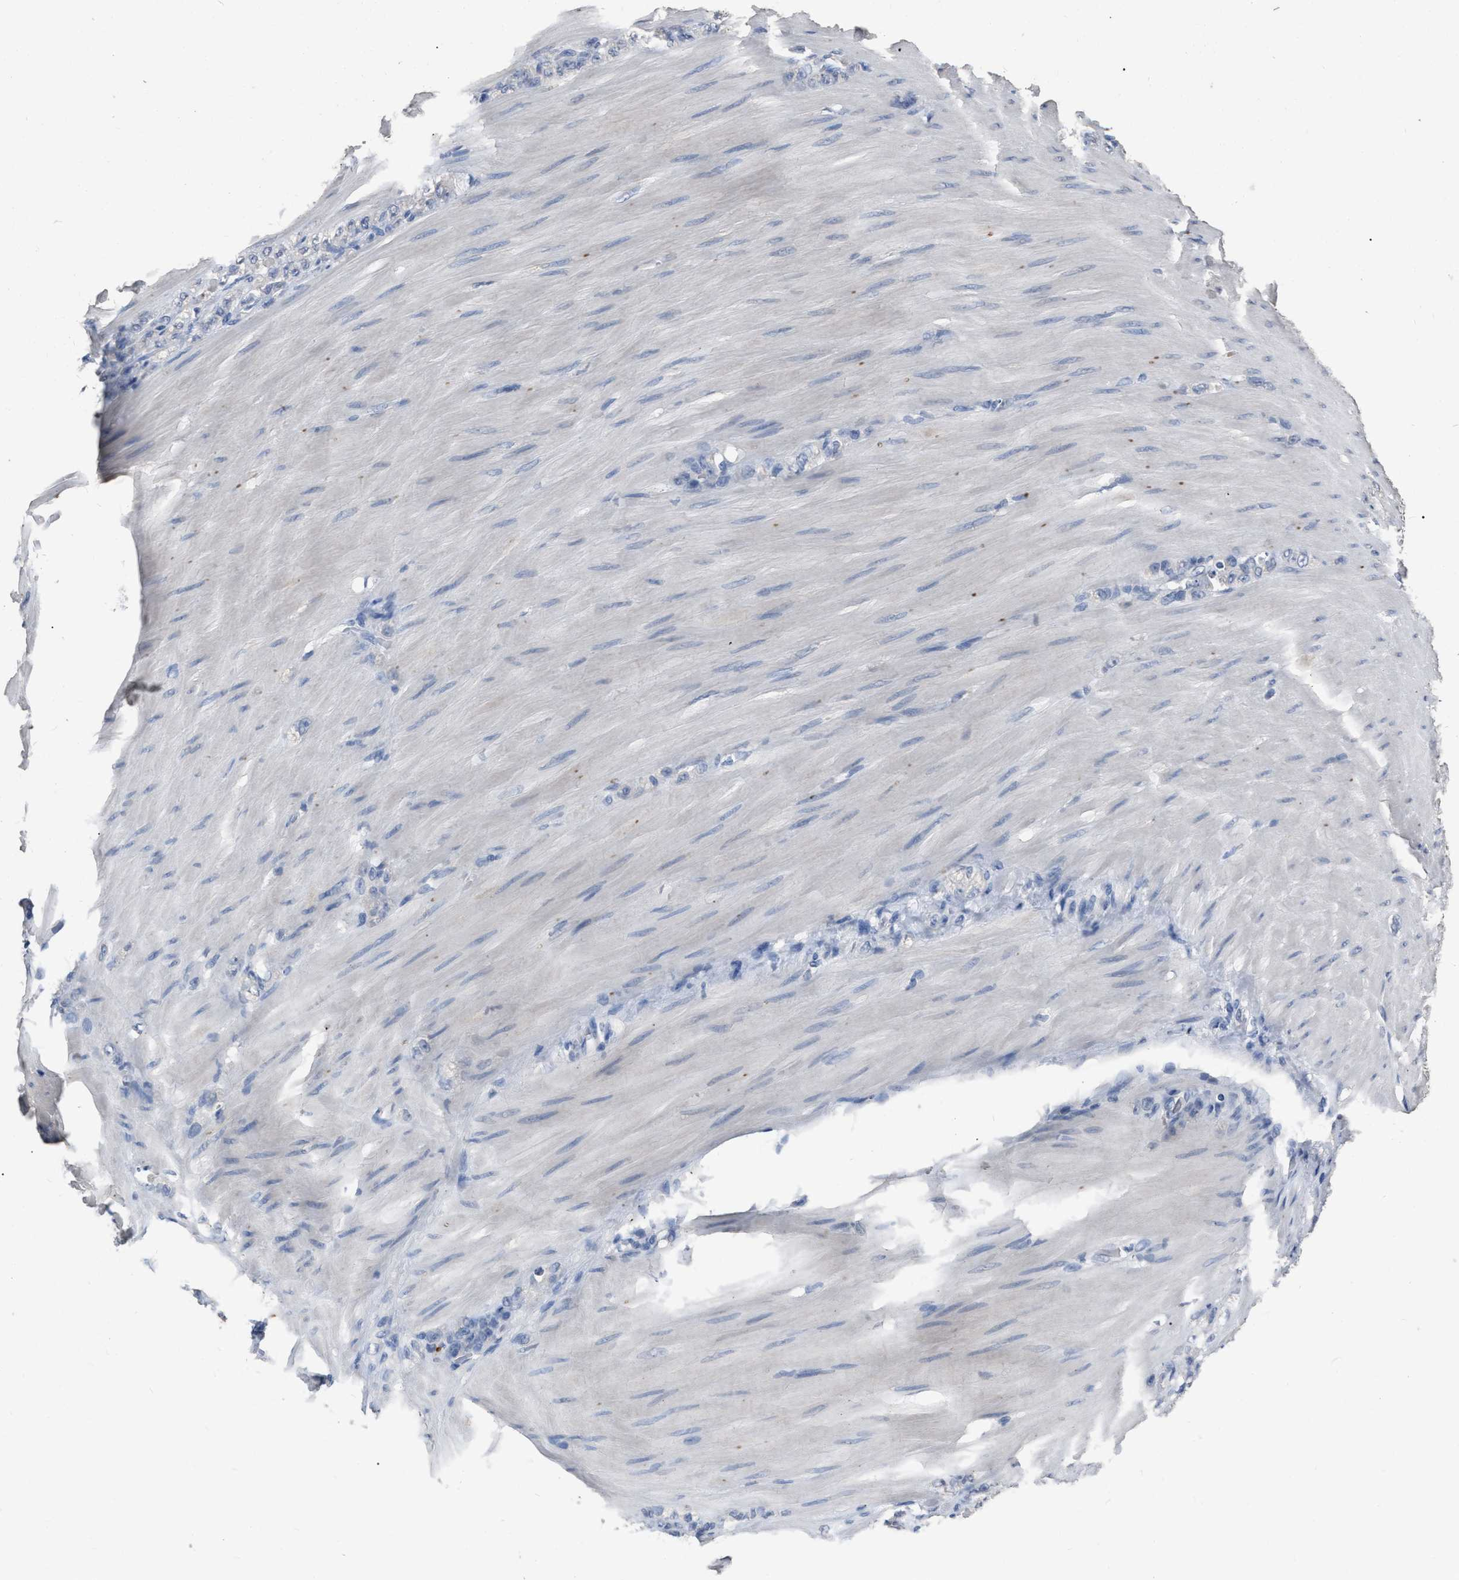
{"staining": {"intensity": "negative", "quantity": "none", "location": "none"}, "tissue": "stomach cancer", "cell_type": "Tumor cells", "image_type": "cancer", "snomed": [{"axis": "morphology", "description": "Normal tissue, NOS"}, {"axis": "morphology", "description": "Adenocarcinoma, NOS"}, {"axis": "topography", "description": "Stomach"}], "caption": "Human adenocarcinoma (stomach) stained for a protein using immunohistochemistry (IHC) demonstrates no staining in tumor cells.", "gene": "HABP2", "patient": {"sex": "male", "age": 82}}